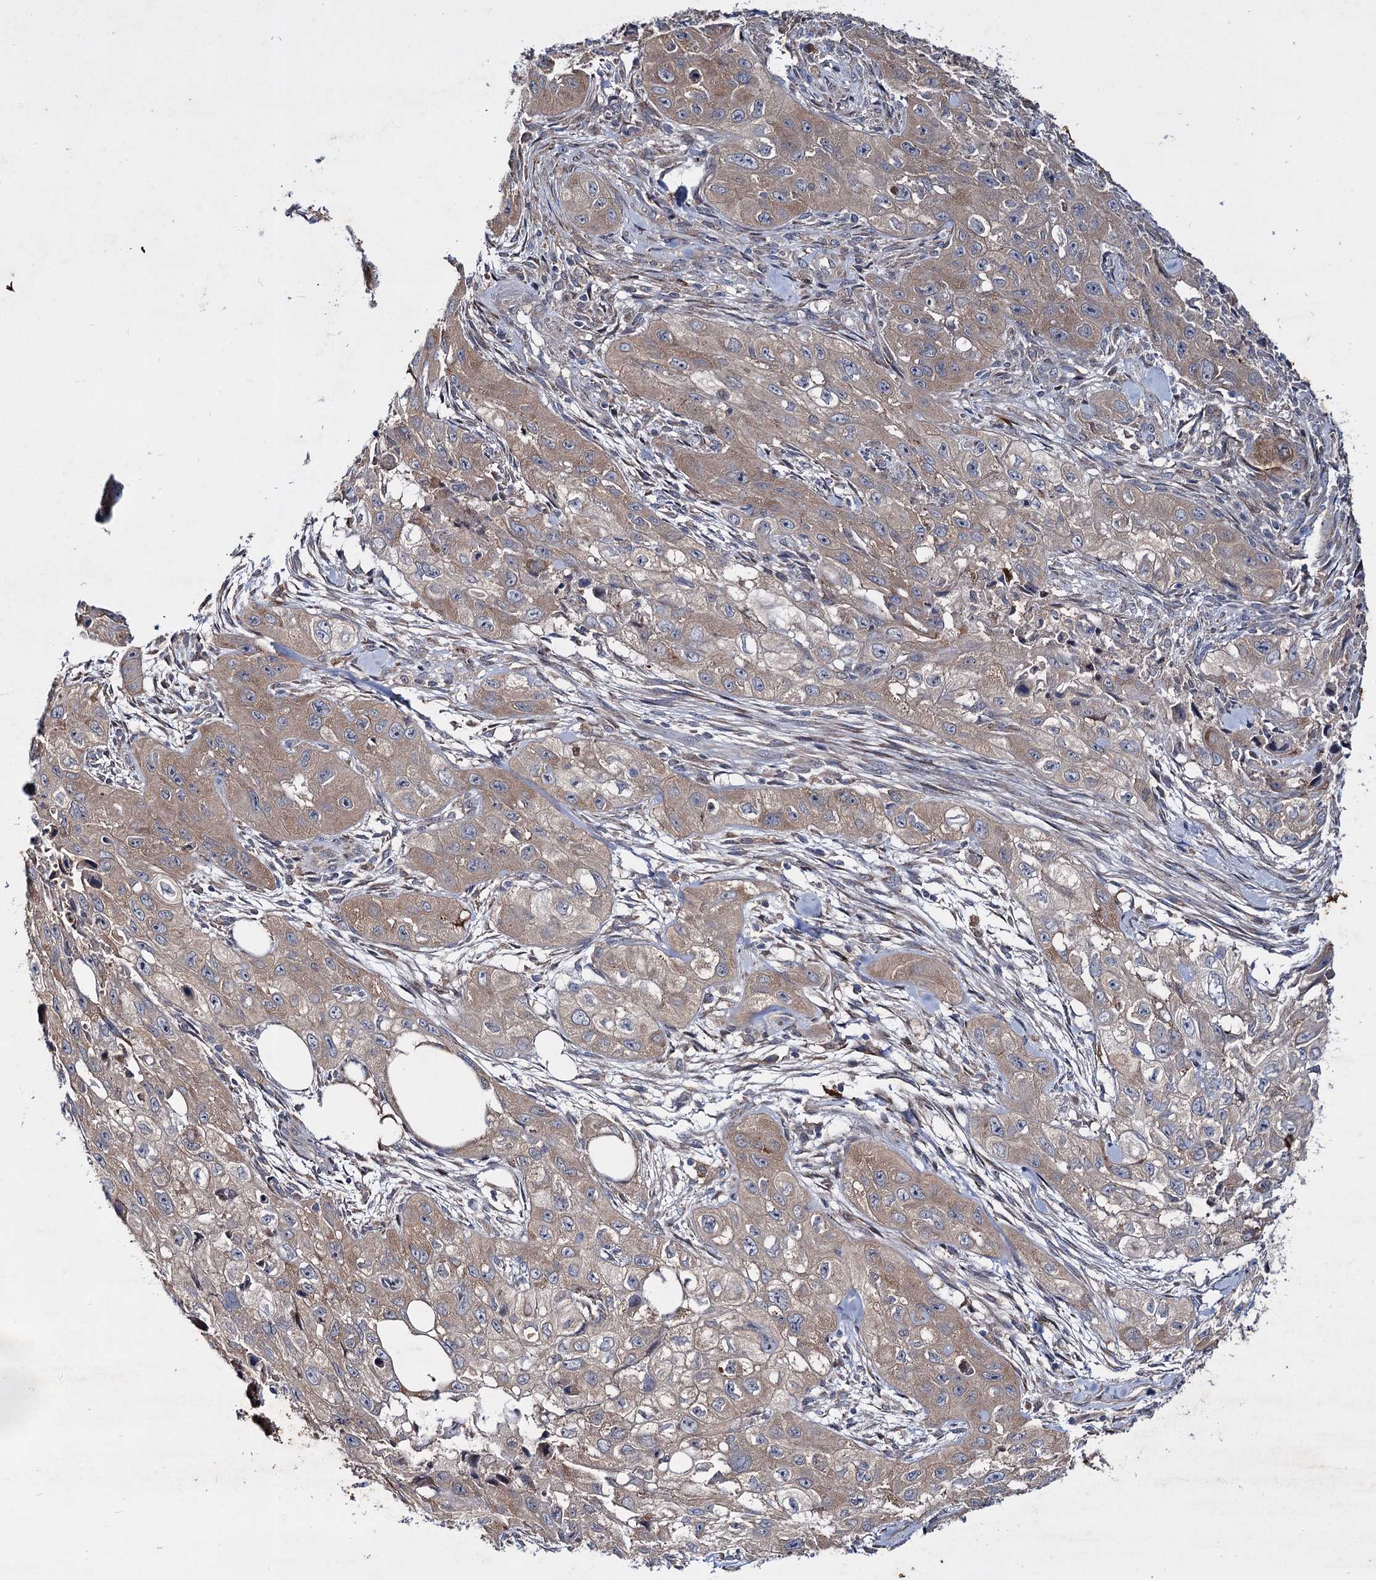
{"staining": {"intensity": "weak", "quantity": ">75%", "location": "cytoplasmic/membranous"}, "tissue": "skin cancer", "cell_type": "Tumor cells", "image_type": "cancer", "snomed": [{"axis": "morphology", "description": "Squamous cell carcinoma, NOS"}, {"axis": "topography", "description": "Skin"}, {"axis": "topography", "description": "Subcutis"}], "caption": "Tumor cells show low levels of weak cytoplasmic/membranous positivity in approximately >75% of cells in human skin cancer. The staining was performed using DAB (3,3'-diaminobenzidine) to visualize the protein expression in brown, while the nuclei were stained in blue with hematoxylin (Magnification: 20x).", "gene": "PTPN3", "patient": {"sex": "male", "age": 73}}